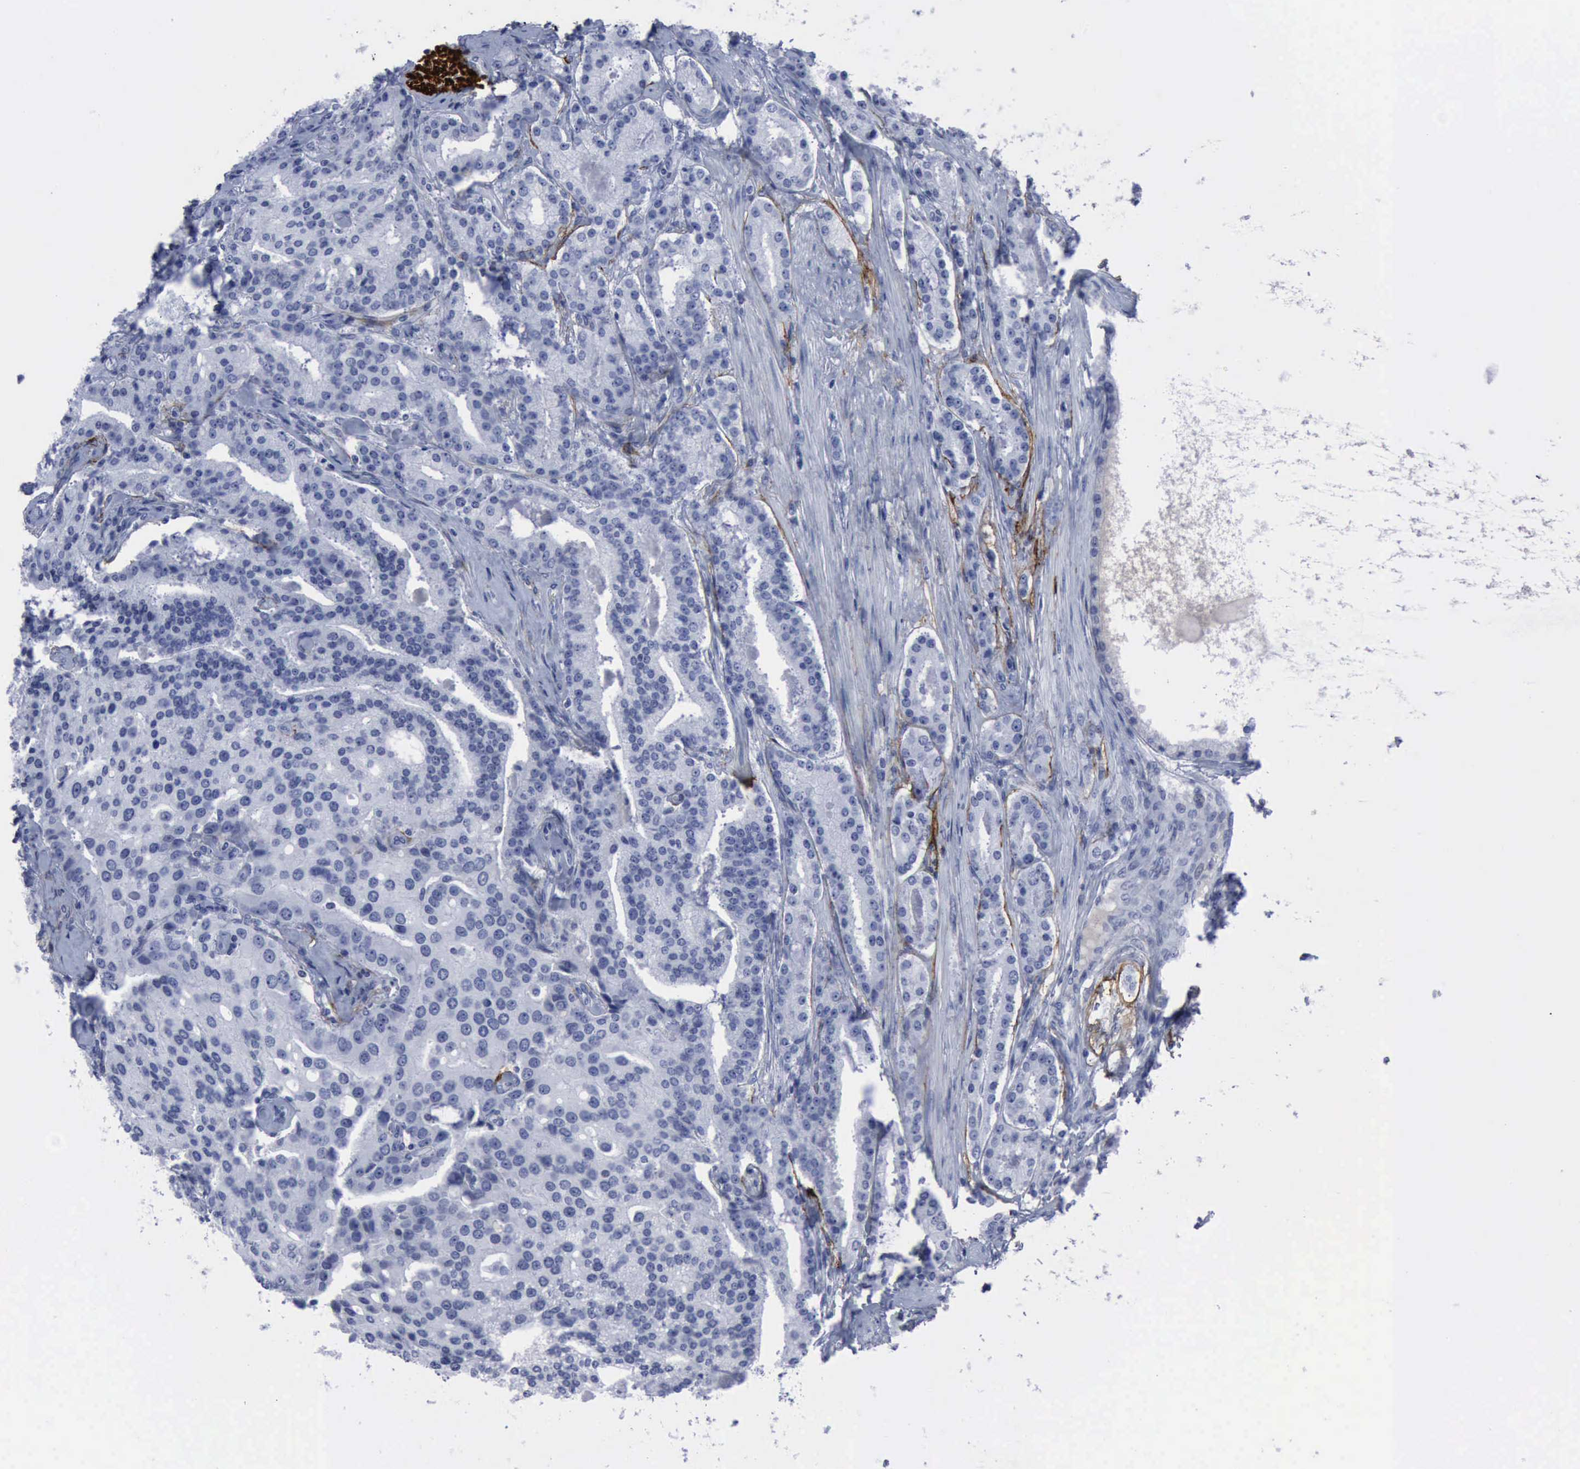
{"staining": {"intensity": "negative", "quantity": "none", "location": "none"}, "tissue": "prostate cancer", "cell_type": "Tumor cells", "image_type": "cancer", "snomed": [{"axis": "morphology", "description": "Adenocarcinoma, Medium grade"}, {"axis": "topography", "description": "Prostate"}], "caption": "Histopathology image shows no significant protein positivity in tumor cells of prostate adenocarcinoma (medium-grade).", "gene": "NGFR", "patient": {"sex": "male", "age": 72}}